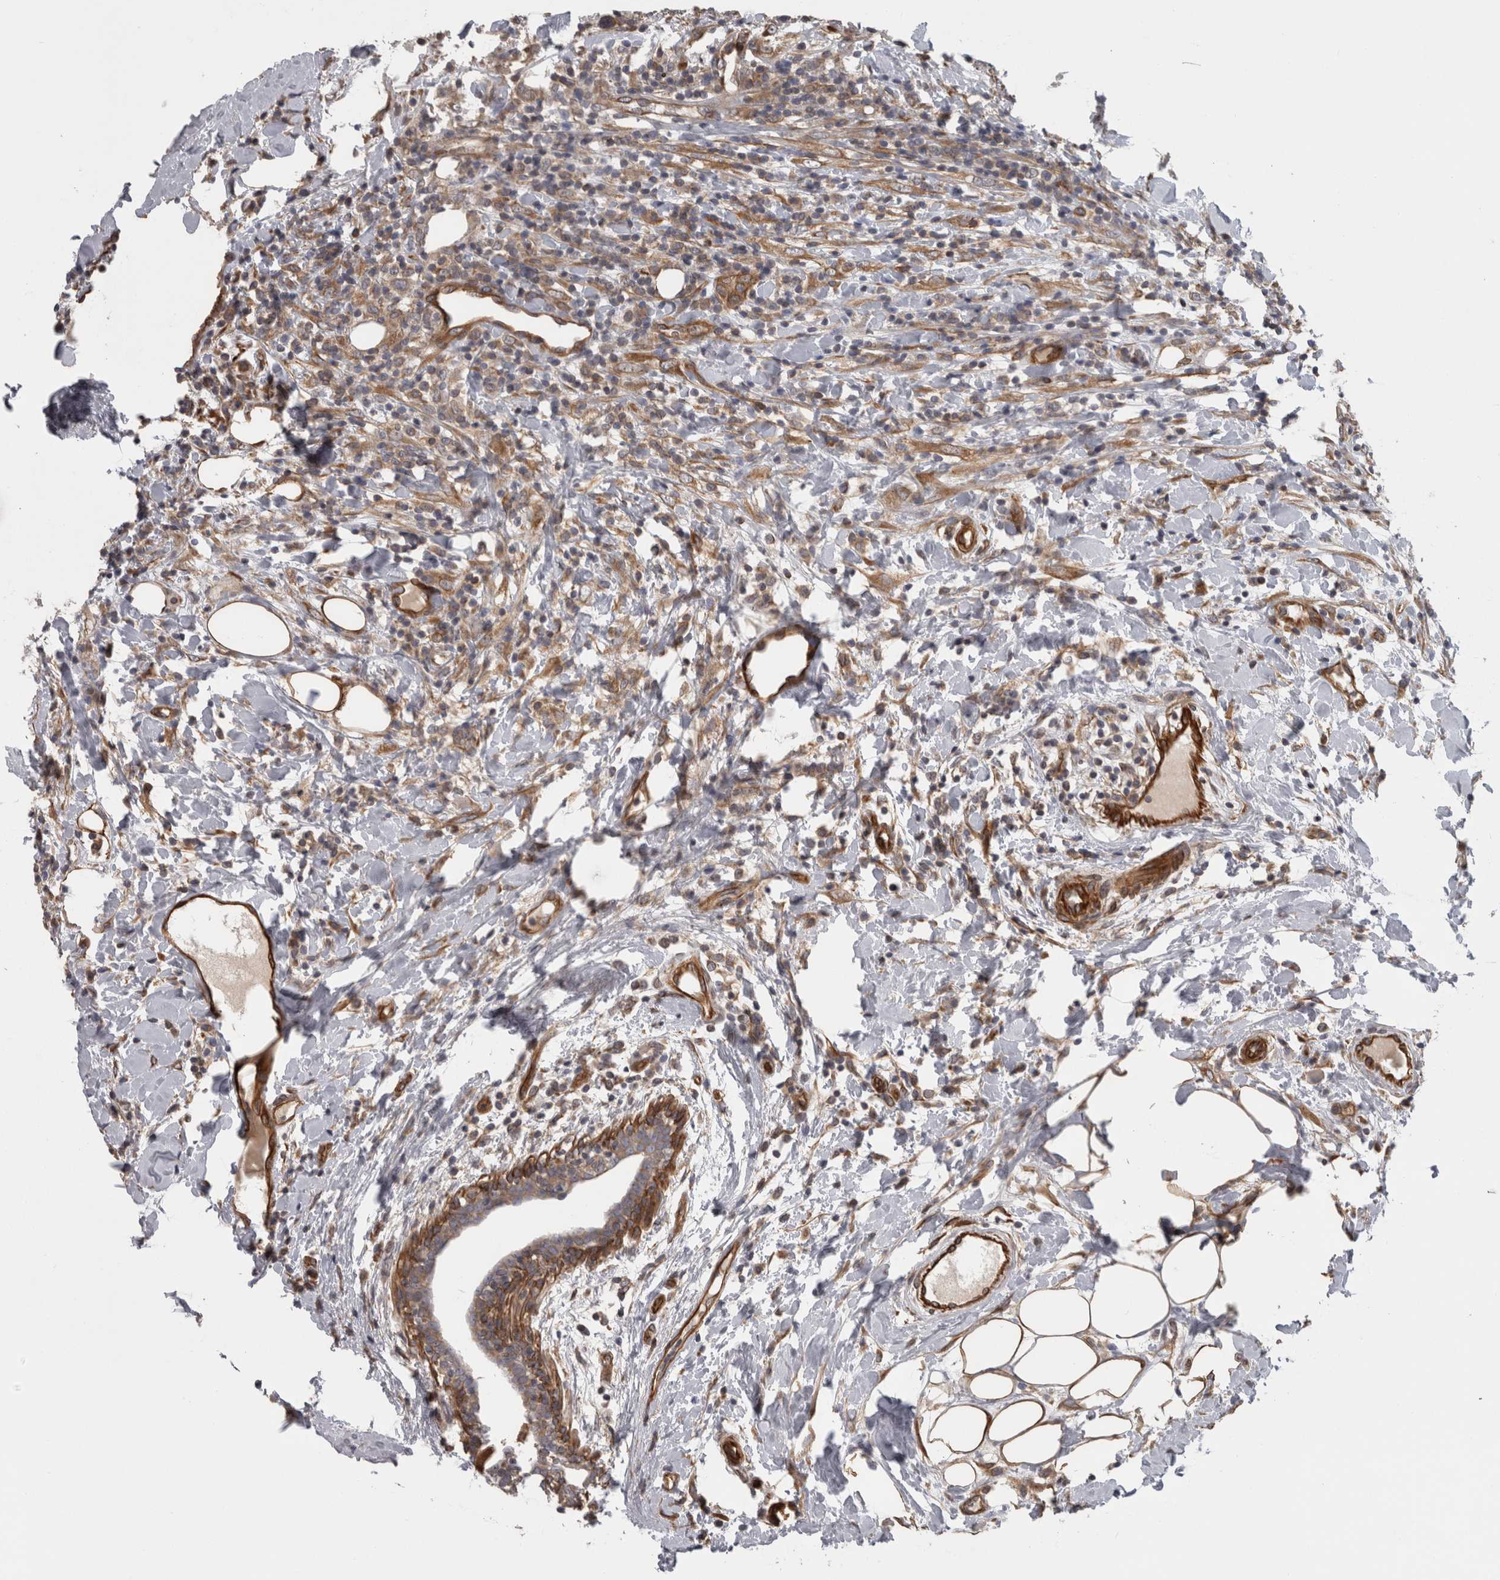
{"staining": {"intensity": "moderate", "quantity": ">75%", "location": "cytoplasmic/membranous"}, "tissue": "breast cancer", "cell_type": "Tumor cells", "image_type": "cancer", "snomed": [{"axis": "morphology", "description": "Duct carcinoma"}, {"axis": "topography", "description": "Breast"}], "caption": "This micrograph displays breast cancer (invasive ductal carcinoma) stained with immunohistochemistry to label a protein in brown. The cytoplasmic/membranous of tumor cells show moderate positivity for the protein. Nuclei are counter-stained blue.", "gene": "RMDN1", "patient": {"sex": "female", "age": 37}}